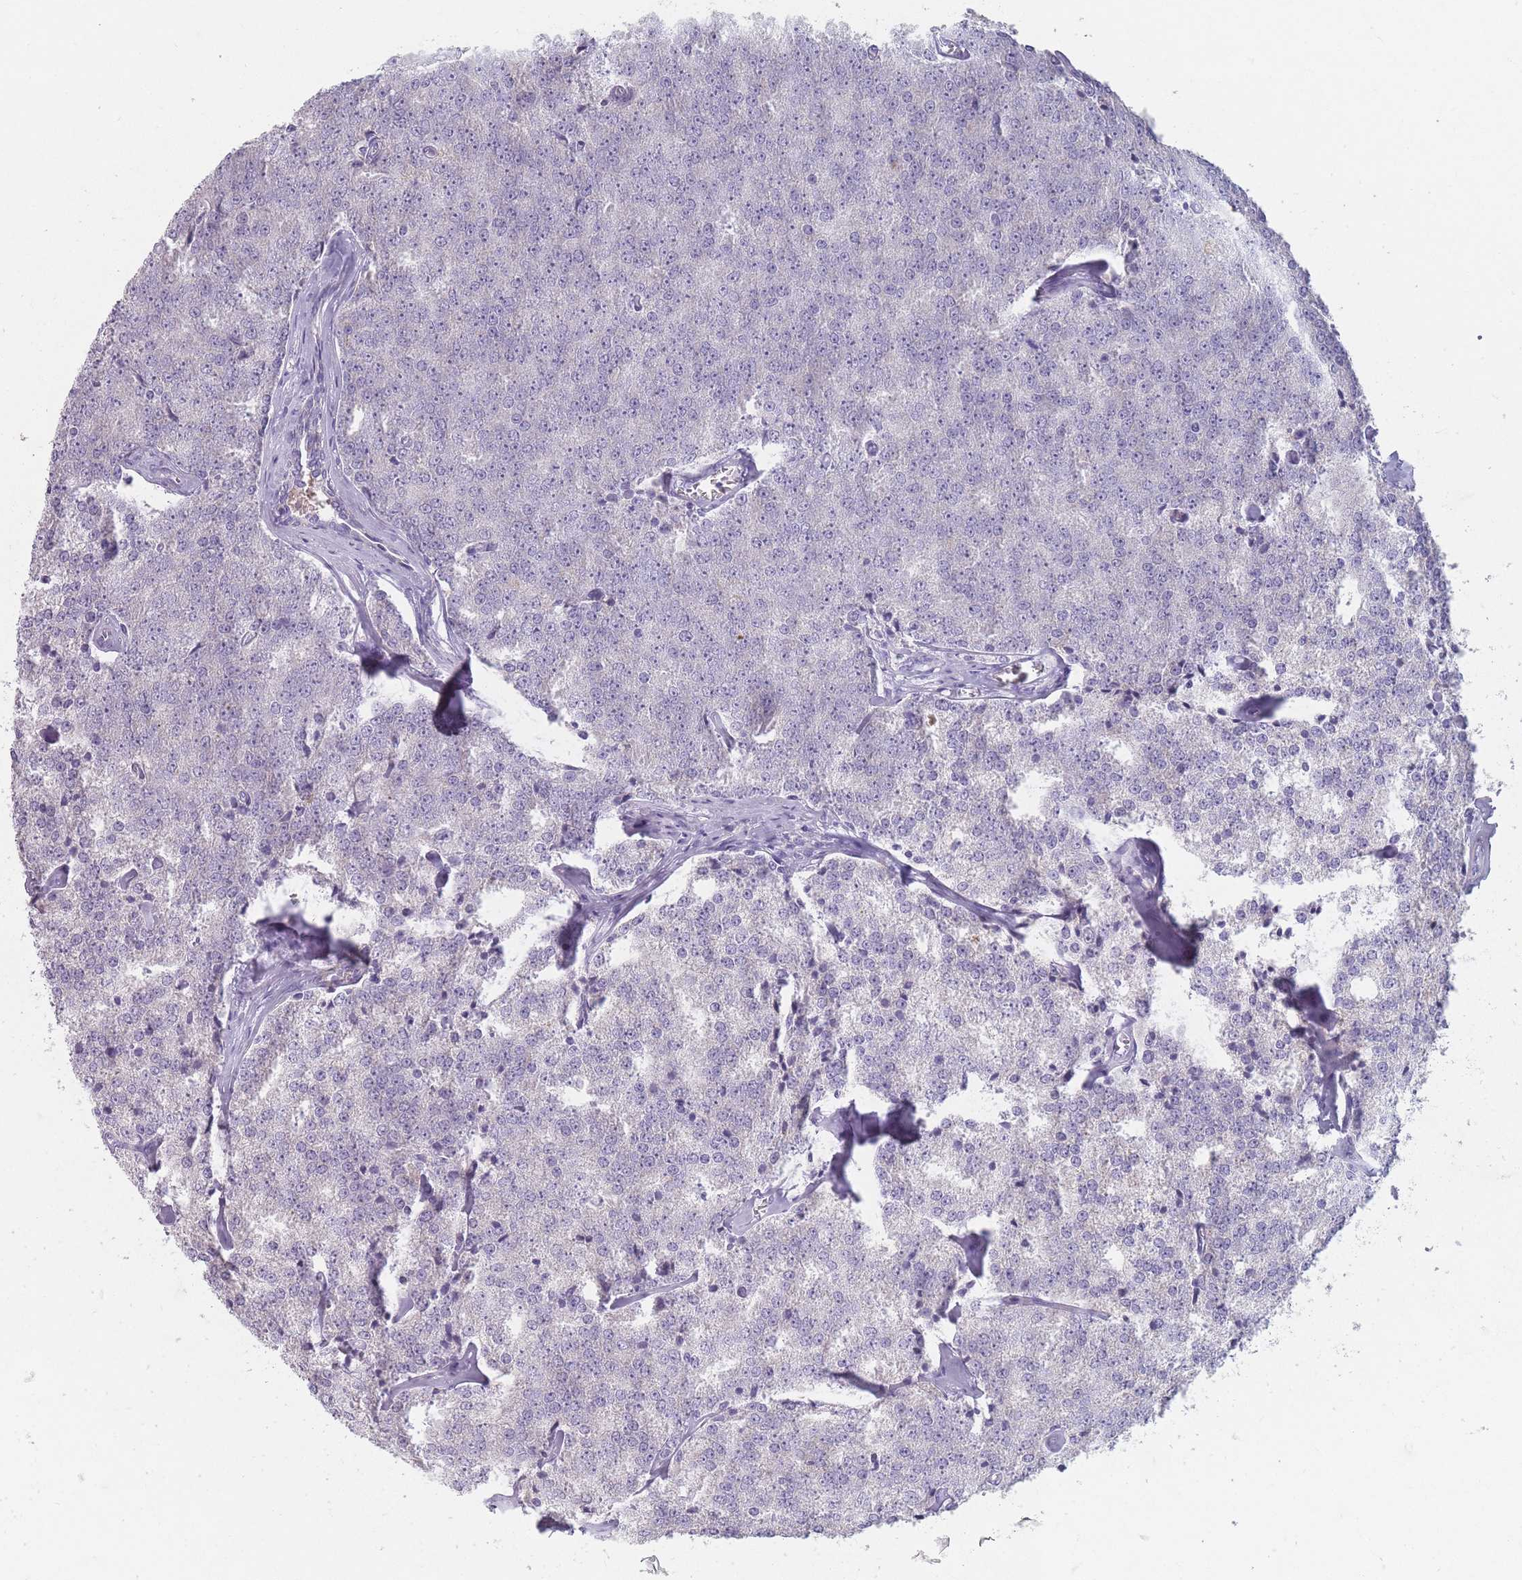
{"staining": {"intensity": "negative", "quantity": "none", "location": "none"}, "tissue": "prostate cancer", "cell_type": "Tumor cells", "image_type": "cancer", "snomed": [{"axis": "morphology", "description": "Adenocarcinoma, Low grade"}, {"axis": "topography", "description": "Prostate"}], "caption": "Histopathology image shows no significant protein expression in tumor cells of prostate cancer (low-grade adenocarcinoma).", "gene": "RHBG", "patient": {"sex": "male", "age": 60}}